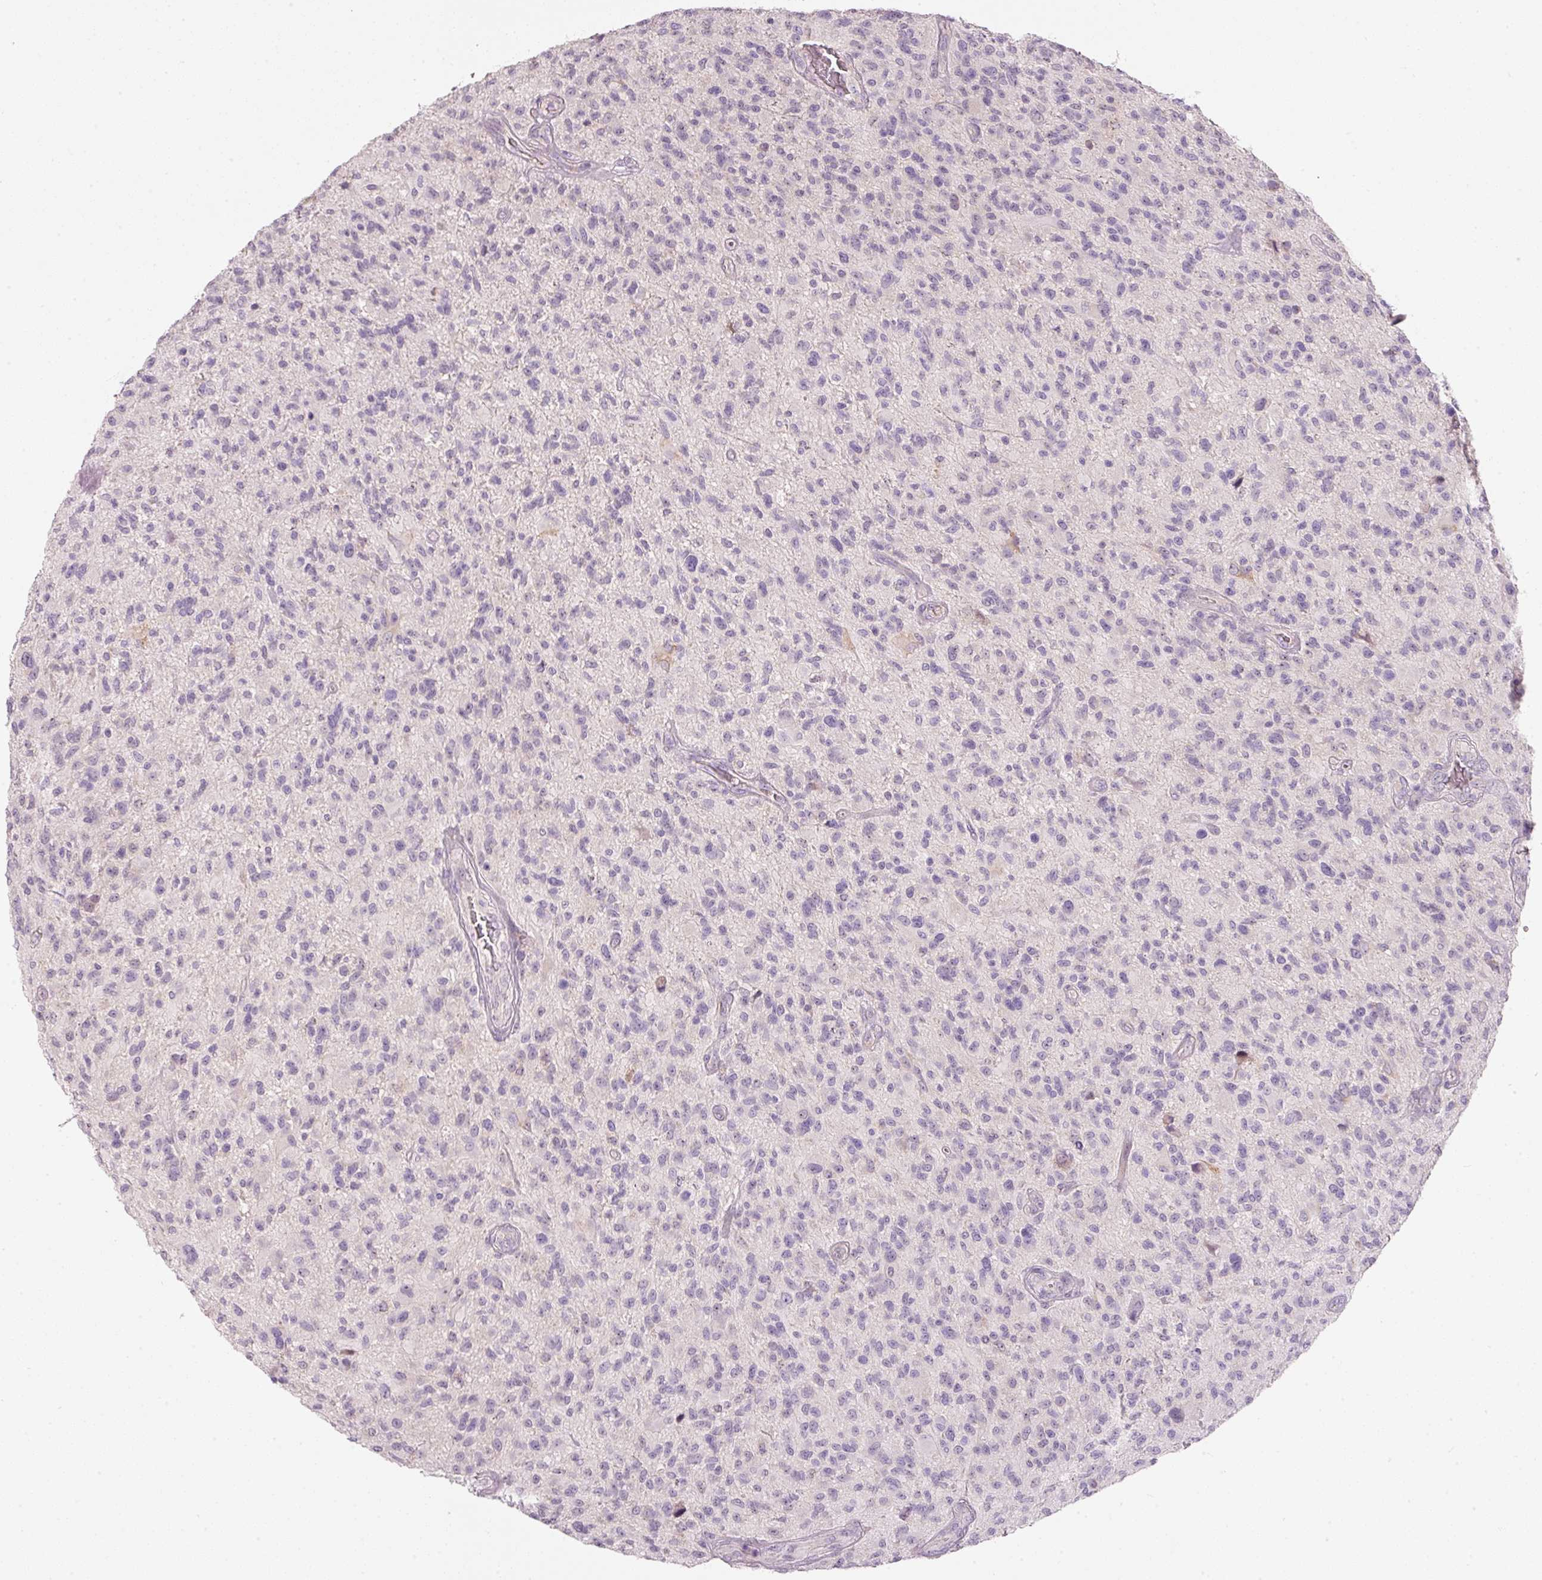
{"staining": {"intensity": "negative", "quantity": "none", "location": "none"}, "tissue": "glioma", "cell_type": "Tumor cells", "image_type": "cancer", "snomed": [{"axis": "morphology", "description": "Glioma, malignant, High grade"}, {"axis": "topography", "description": "Brain"}], "caption": "This is a histopathology image of immunohistochemistry (IHC) staining of malignant high-grade glioma, which shows no expression in tumor cells. (DAB (3,3'-diaminobenzidine) immunohistochemistry visualized using brightfield microscopy, high magnification).", "gene": "TMEM37", "patient": {"sex": "male", "age": 47}}